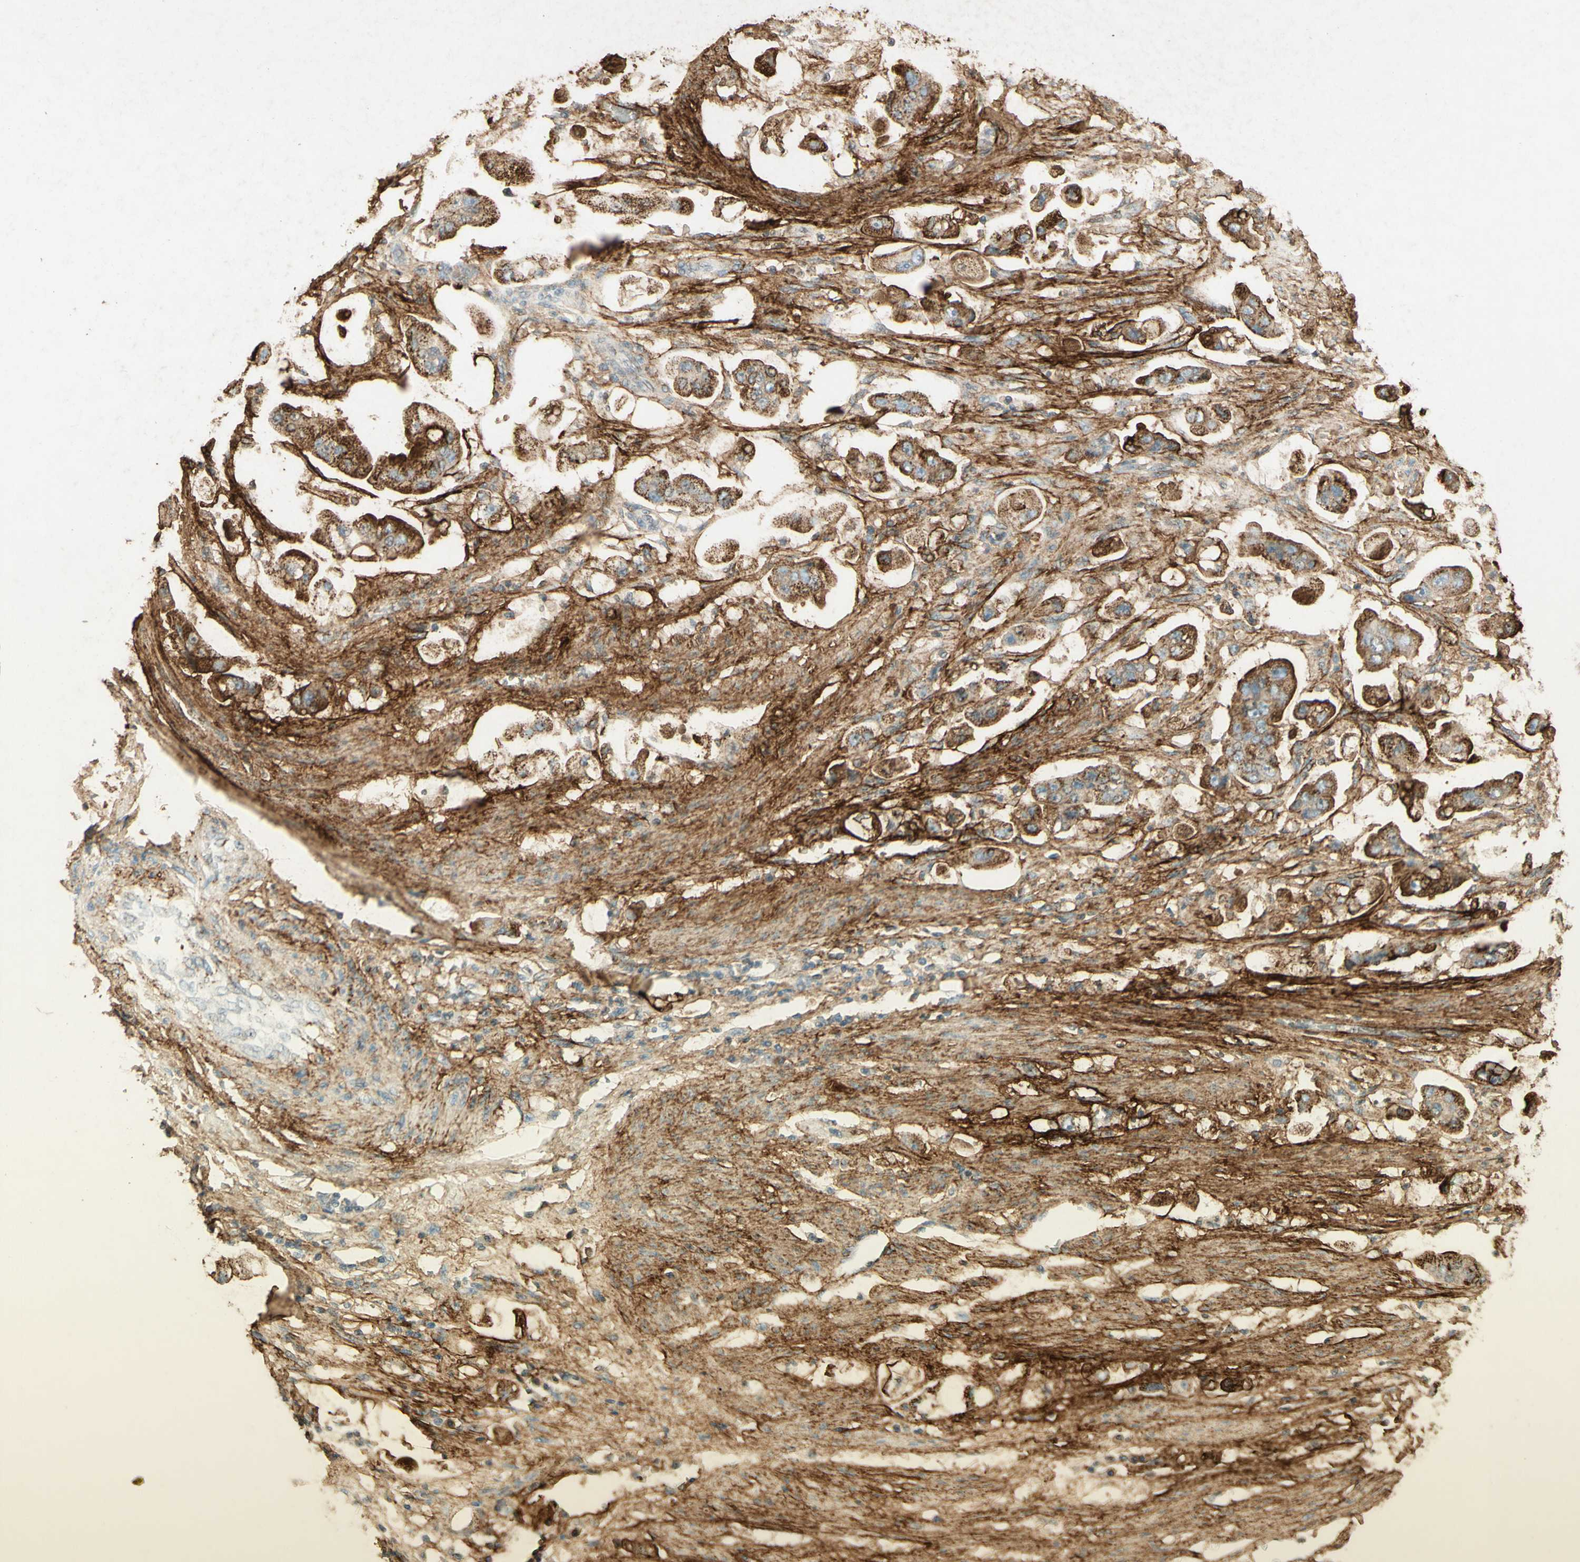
{"staining": {"intensity": "strong", "quantity": "<25%", "location": "cytoplasmic/membranous"}, "tissue": "stomach cancer", "cell_type": "Tumor cells", "image_type": "cancer", "snomed": [{"axis": "morphology", "description": "Adenocarcinoma, NOS"}, {"axis": "topography", "description": "Stomach"}], "caption": "This micrograph displays immunohistochemistry staining of human stomach cancer (adenocarcinoma), with medium strong cytoplasmic/membranous positivity in approximately <25% of tumor cells.", "gene": "TNN", "patient": {"sex": "male", "age": 62}}